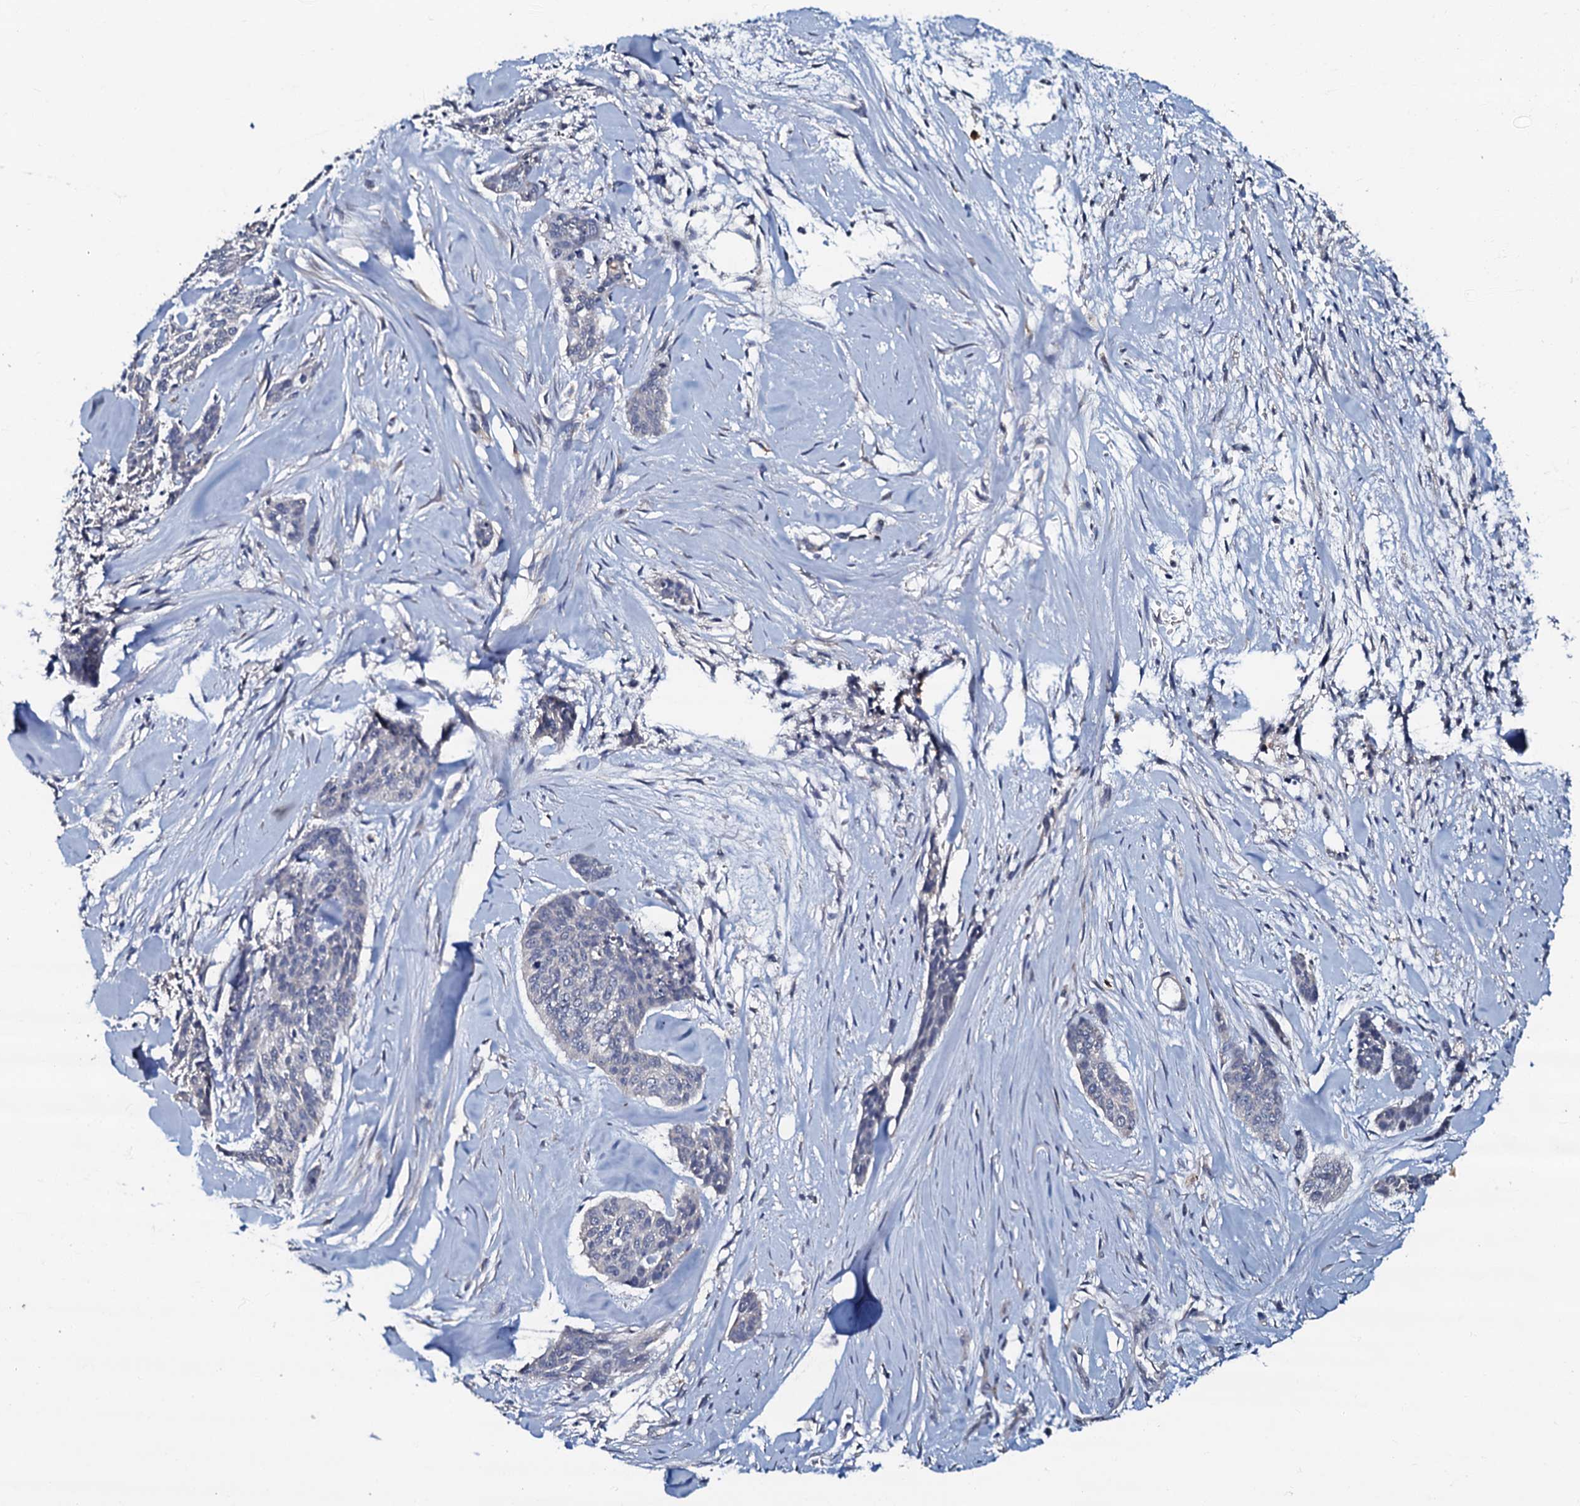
{"staining": {"intensity": "negative", "quantity": "none", "location": "none"}, "tissue": "skin cancer", "cell_type": "Tumor cells", "image_type": "cancer", "snomed": [{"axis": "morphology", "description": "Basal cell carcinoma"}, {"axis": "topography", "description": "Skin"}], "caption": "Protein analysis of basal cell carcinoma (skin) shows no significant staining in tumor cells.", "gene": "CPNE2", "patient": {"sex": "female", "age": 64}}